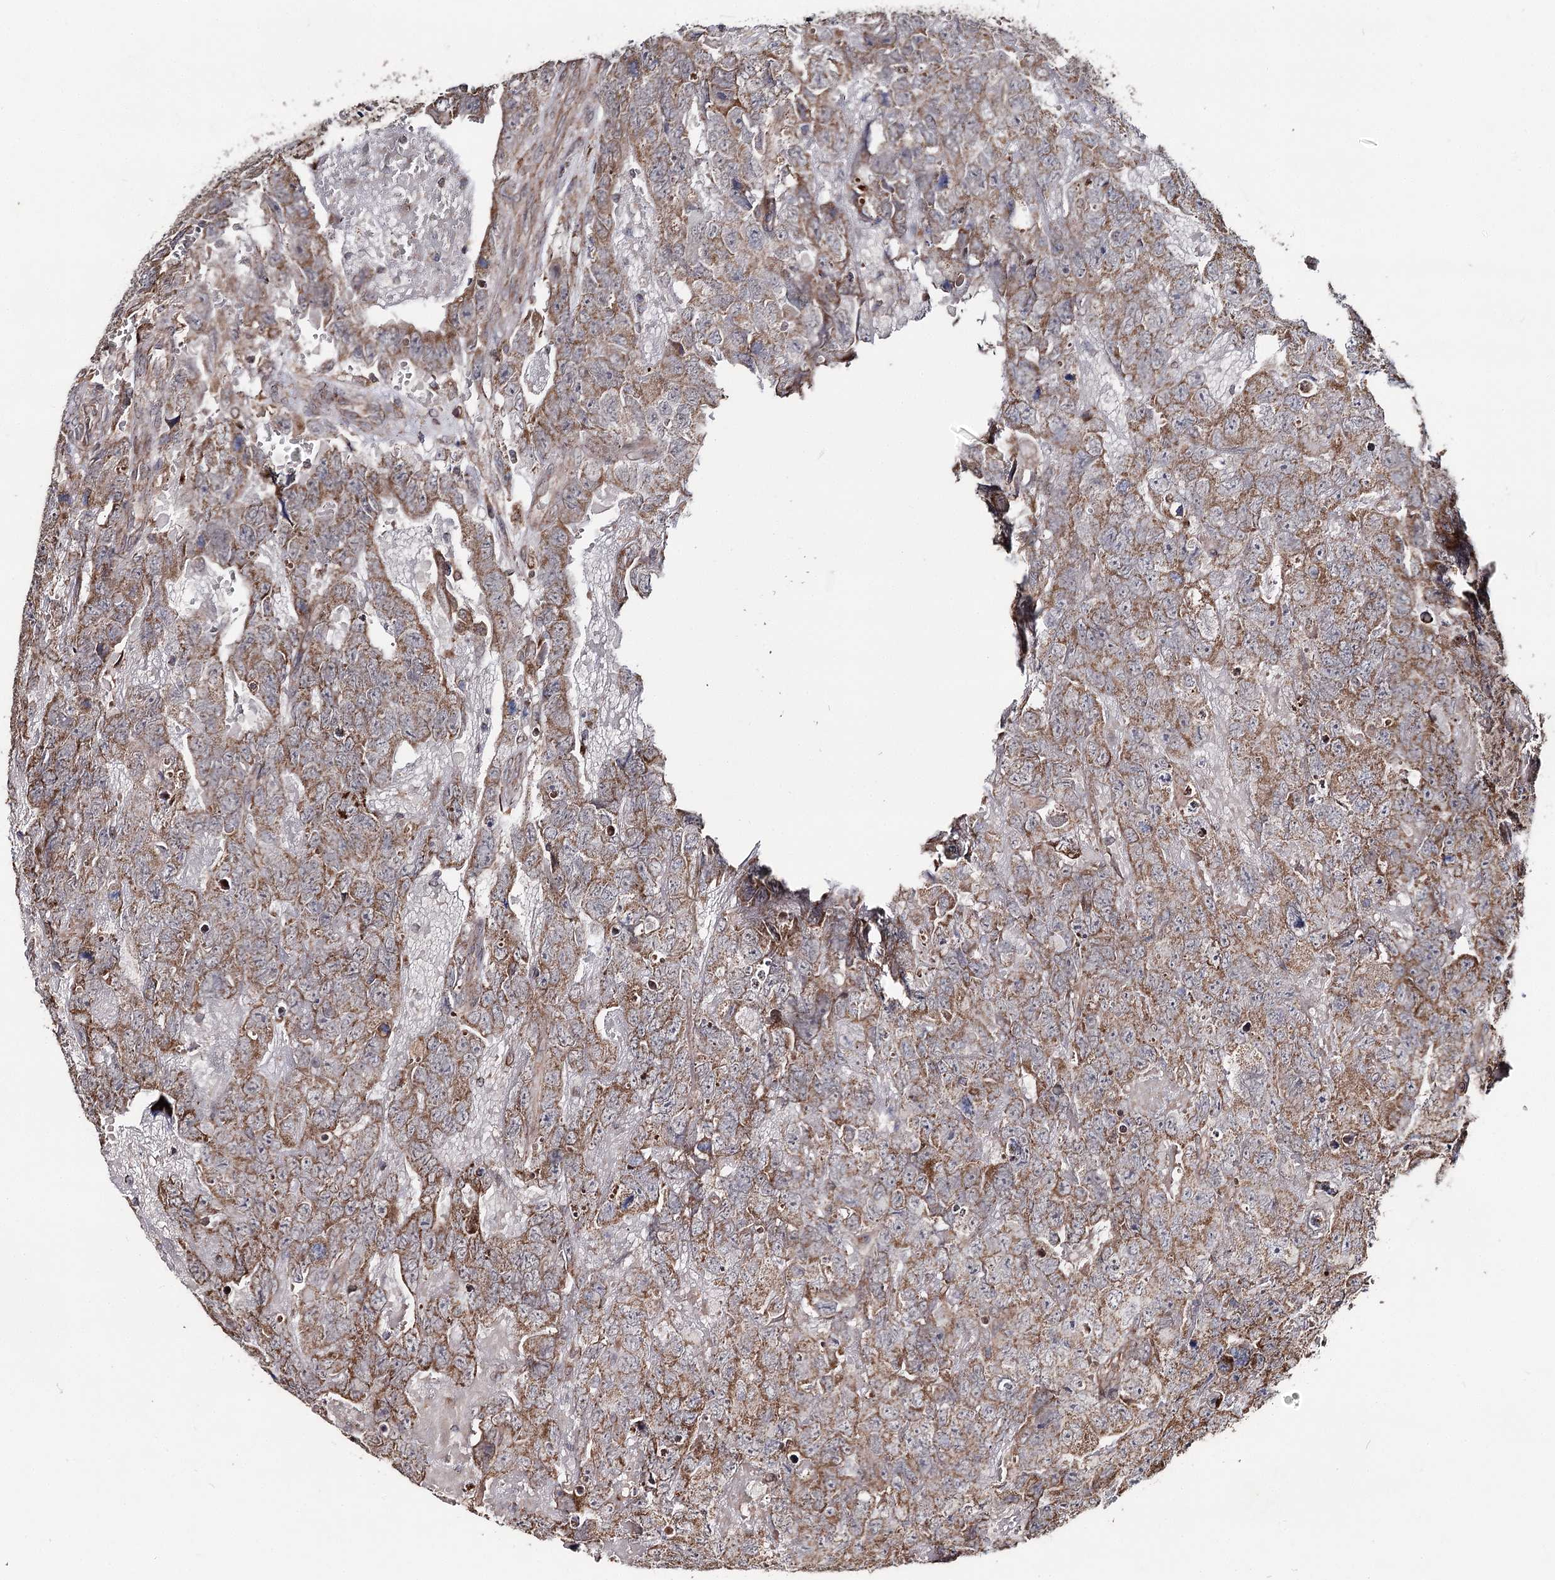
{"staining": {"intensity": "moderate", "quantity": ">75%", "location": "cytoplasmic/membranous"}, "tissue": "testis cancer", "cell_type": "Tumor cells", "image_type": "cancer", "snomed": [{"axis": "morphology", "description": "Carcinoma, Embryonal, NOS"}, {"axis": "topography", "description": "Testis"}], "caption": "Testis embryonal carcinoma stained with DAB (3,3'-diaminobenzidine) IHC exhibits medium levels of moderate cytoplasmic/membranous positivity in about >75% of tumor cells.", "gene": "MINDY3", "patient": {"sex": "male", "age": 45}}